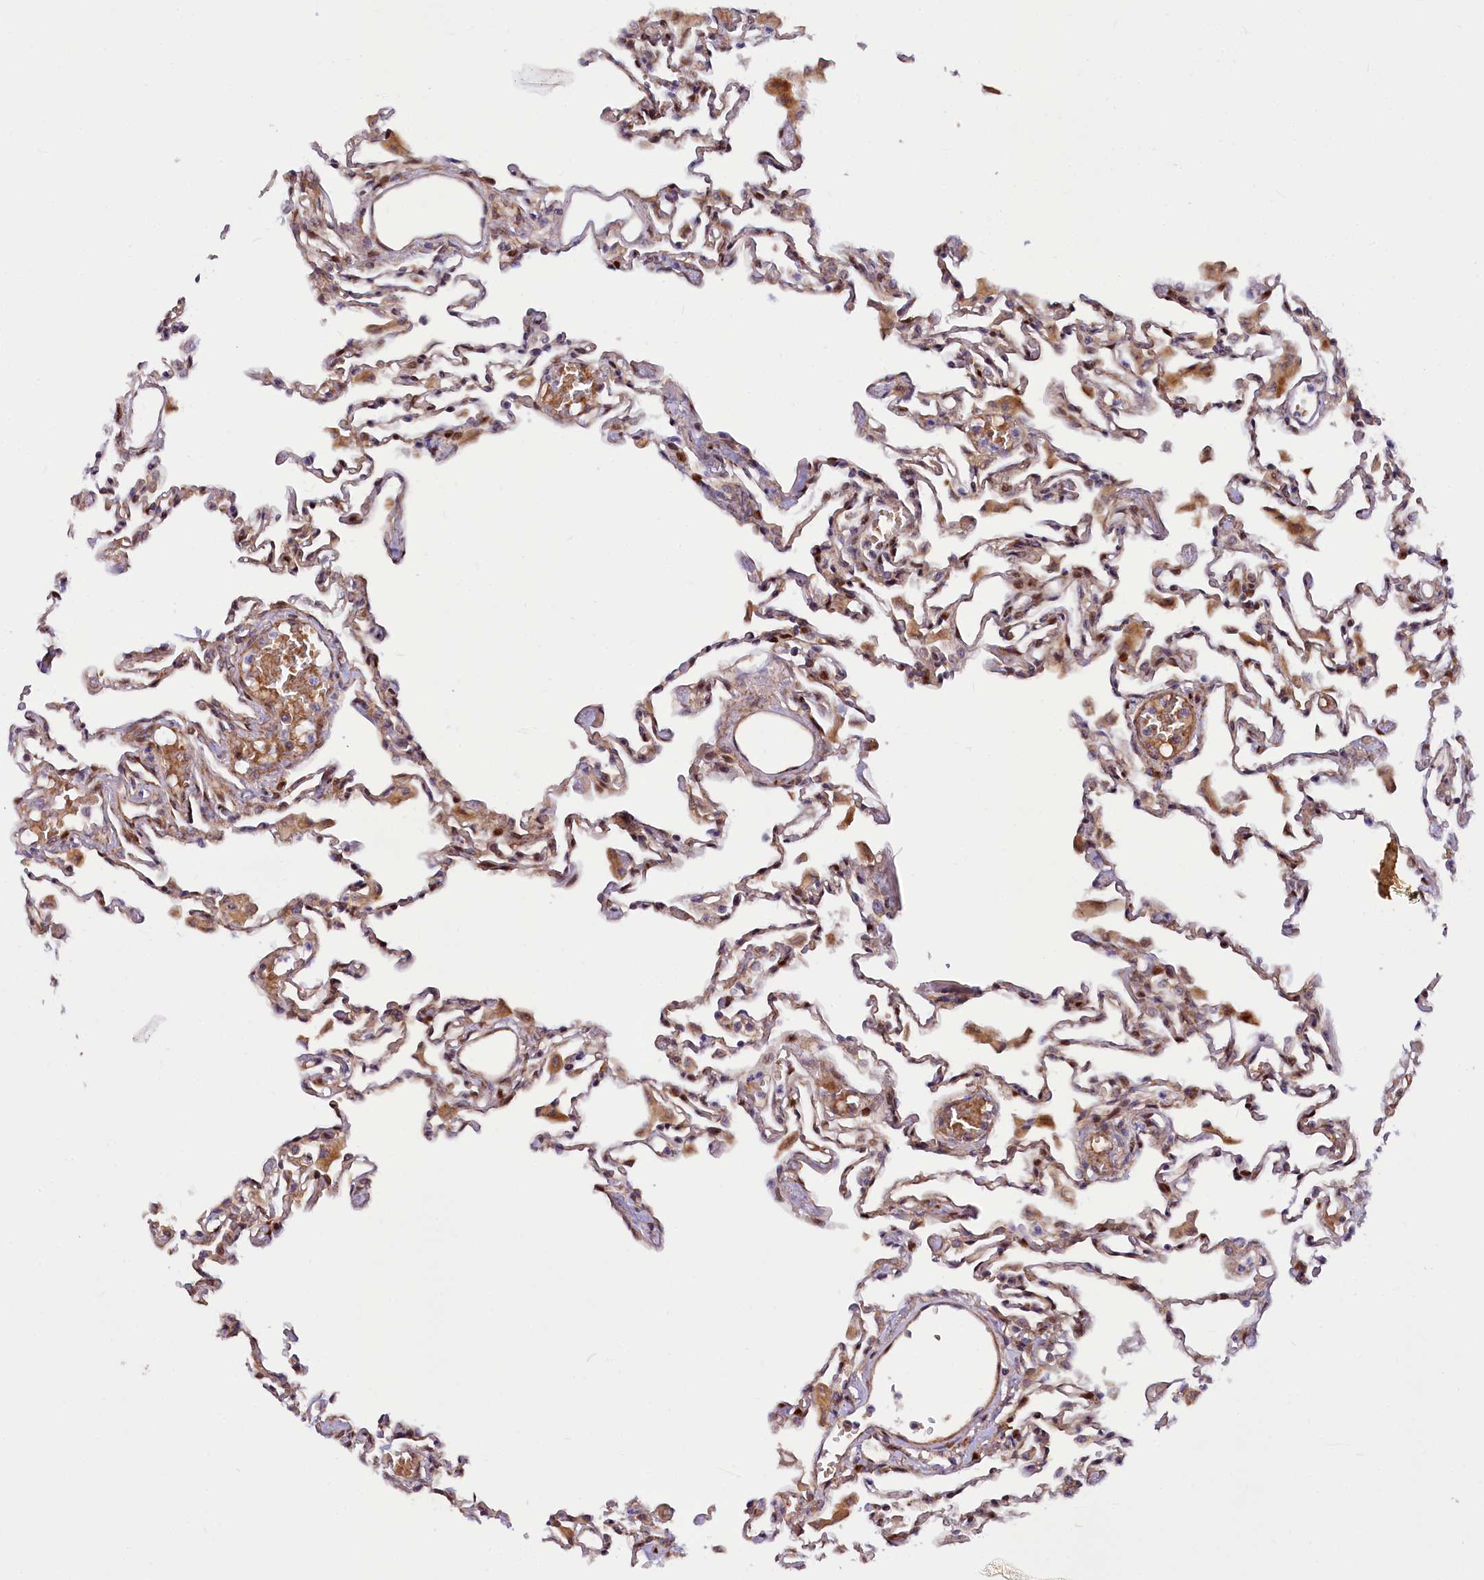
{"staining": {"intensity": "moderate", "quantity": ">75%", "location": "cytoplasmic/membranous,nuclear"}, "tissue": "lung", "cell_type": "Alveolar cells", "image_type": "normal", "snomed": [{"axis": "morphology", "description": "Normal tissue, NOS"}, {"axis": "topography", "description": "Bronchus"}, {"axis": "topography", "description": "Lung"}], "caption": "Alveolar cells demonstrate moderate cytoplasmic/membranous,nuclear positivity in about >75% of cells in normal lung.", "gene": "PDZRN3", "patient": {"sex": "female", "age": 49}}